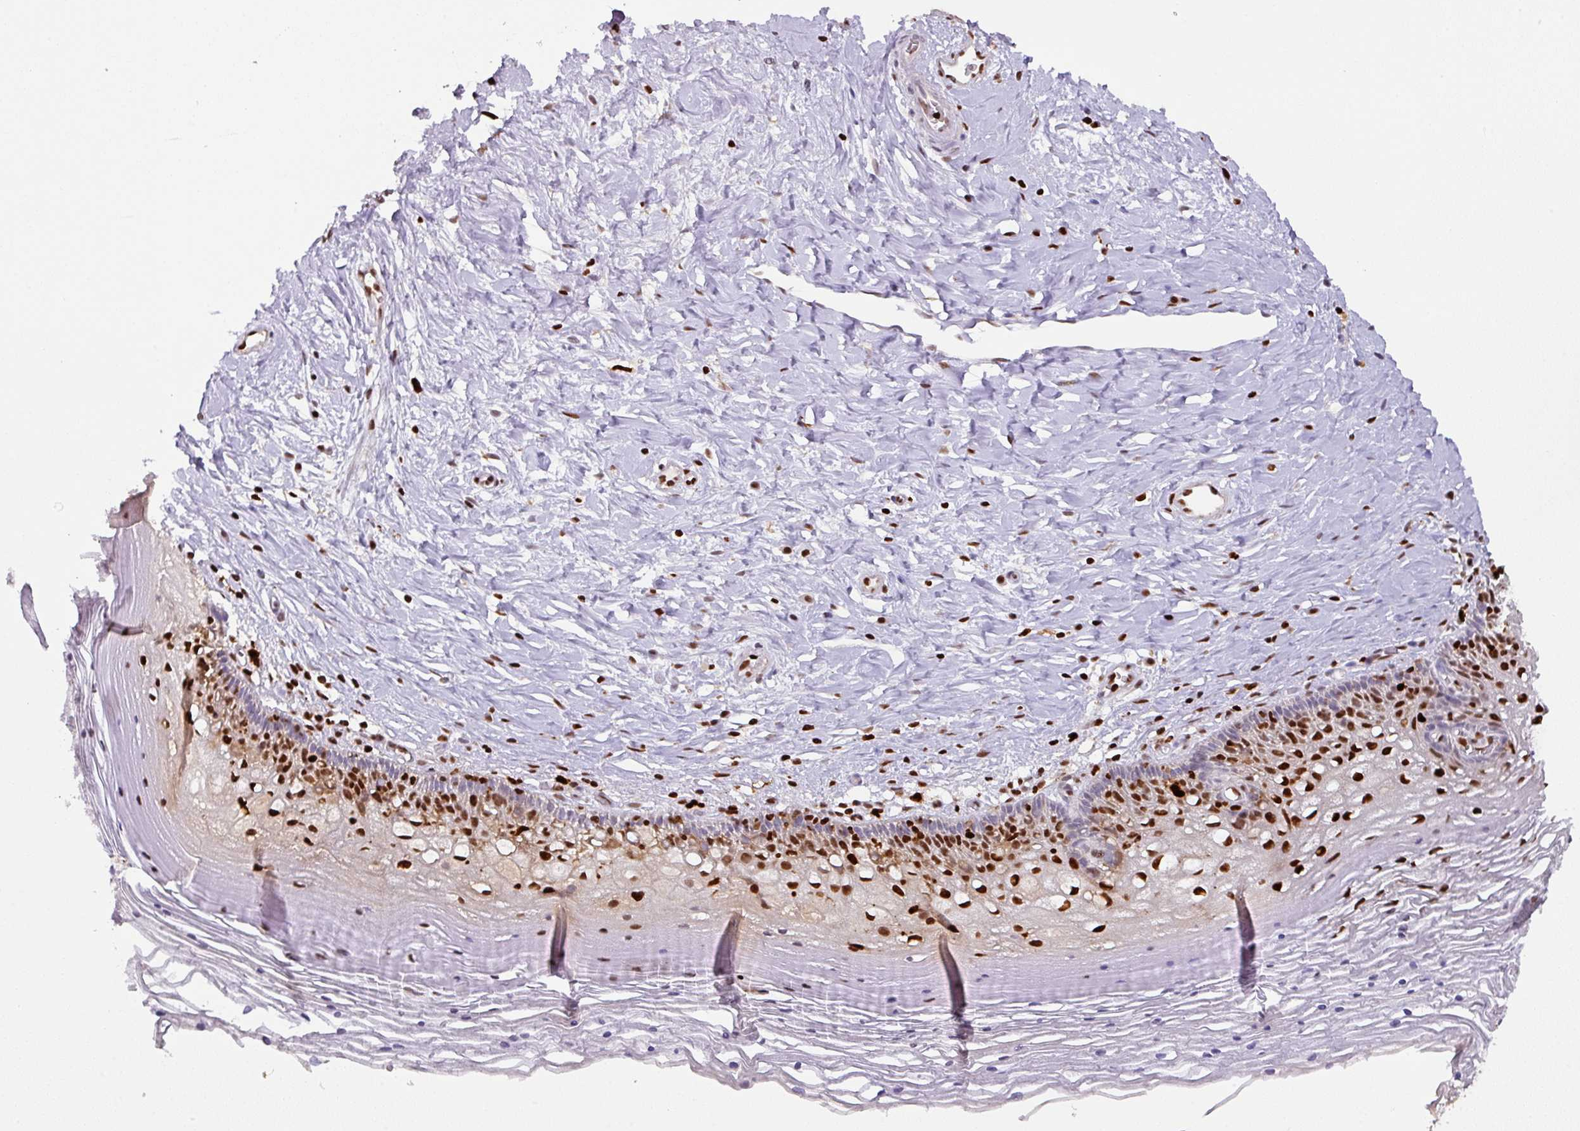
{"staining": {"intensity": "strong", "quantity": "25%-75%", "location": "nuclear"}, "tissue": "cervix", "cell_type": "Glandular cells", "image_type": "normal", "snomed": [{"axis": "morphology", "description": "Normal tissue, NOS"}, {"axis": "topography", "description": "Cervix"}], "caption": "IHC of unremarkable cervix displays high levels of strong nuclear positivity in about 25%-75% of glandular cells.", "gene": "SAMHD1", "patient": {"sex": "female", "age": 36}}